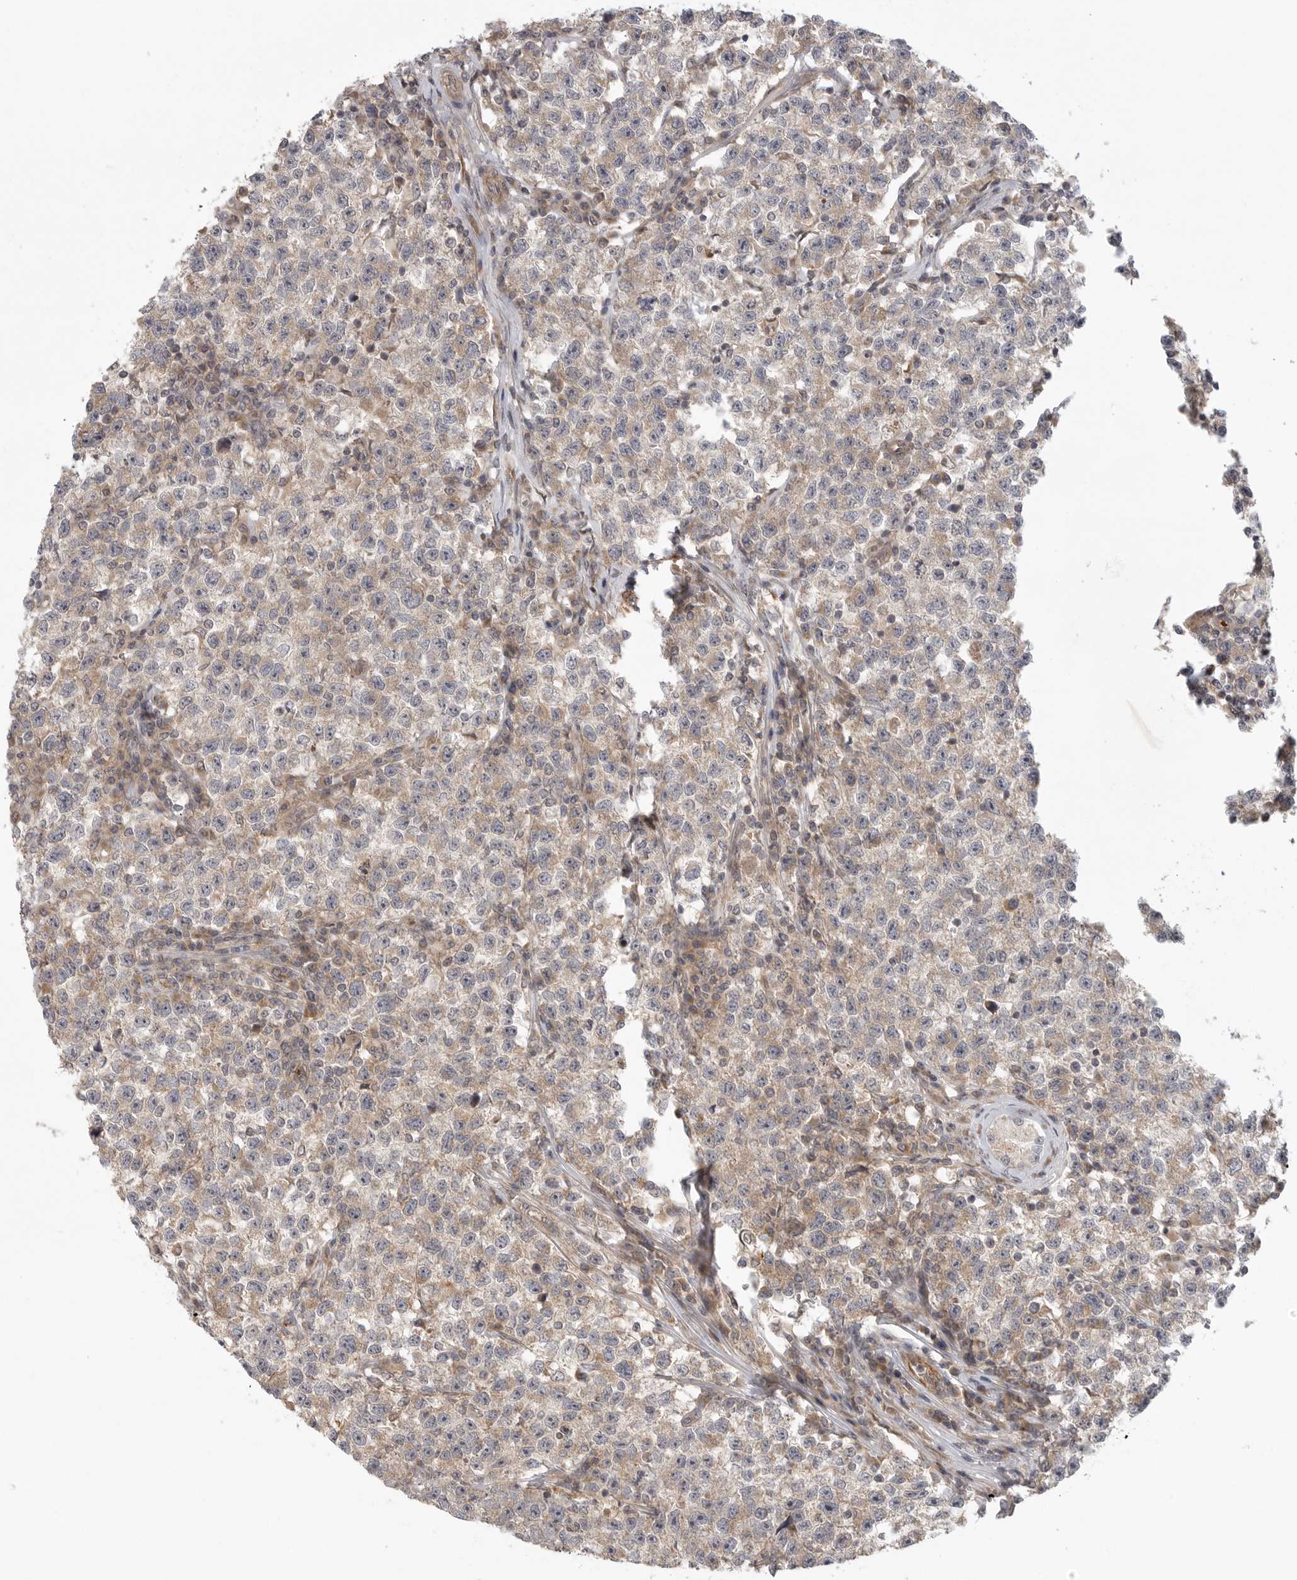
{"staining": {"intensity": "weak", "quantity": "25%-75%", "location": "cytoplasmic/membranous"}, "tissue": "testis cancer", "cell_type": "Tumor cells", "image_type": "cancer", "snomed": [{"axis": "morphology", "description": "Seminoma, NOS"}, {"axis": "topography", "description": "Testis"}], "caption": "Testis cancer (seminoma) stained with a protein marker shows weak staining in tumor cells.", "gene": "CCPG1", "patient": {"sex": "male", "age": 22}}